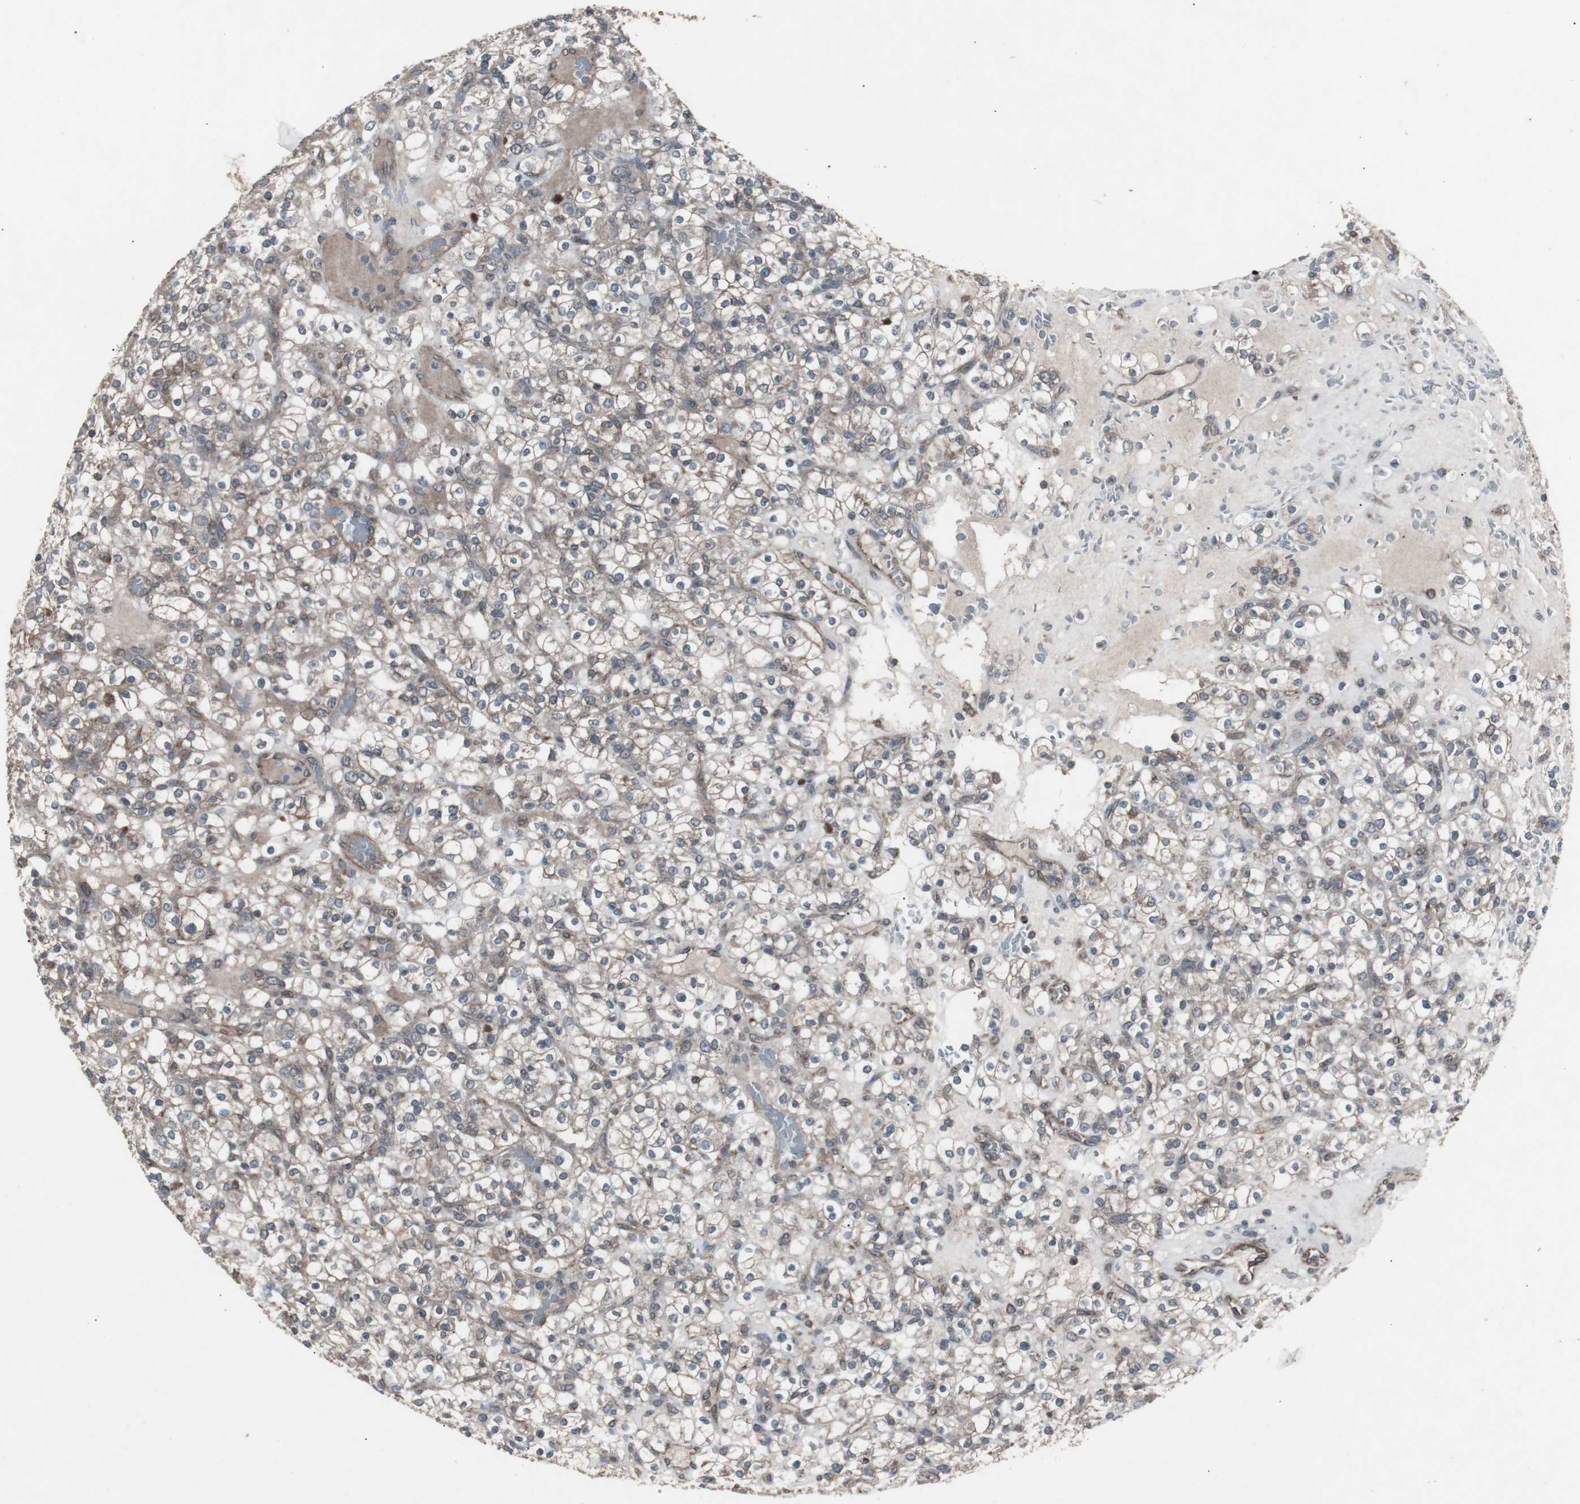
{"staining": {"intensity": "negative", "quantity": "none", "location": "none"}, "tissue": "renal cancer", "cell_type": "Tumor cells", "image_type": "cancer", "snomed": [{"axis": "morphology", "description": "Normal tissue, NOS"}, {"axis": "morphology", "description": "Adenocarcinoma, NOS"}, {"axis": "topography", "description": "Kidney"}], "caption": "Immunohistochemical staining of renal adenocarcinoma exhibits no significant staining in tumor cells.", "gene": "SSTR2", "patient": {"sex": "female", "age": 72}}